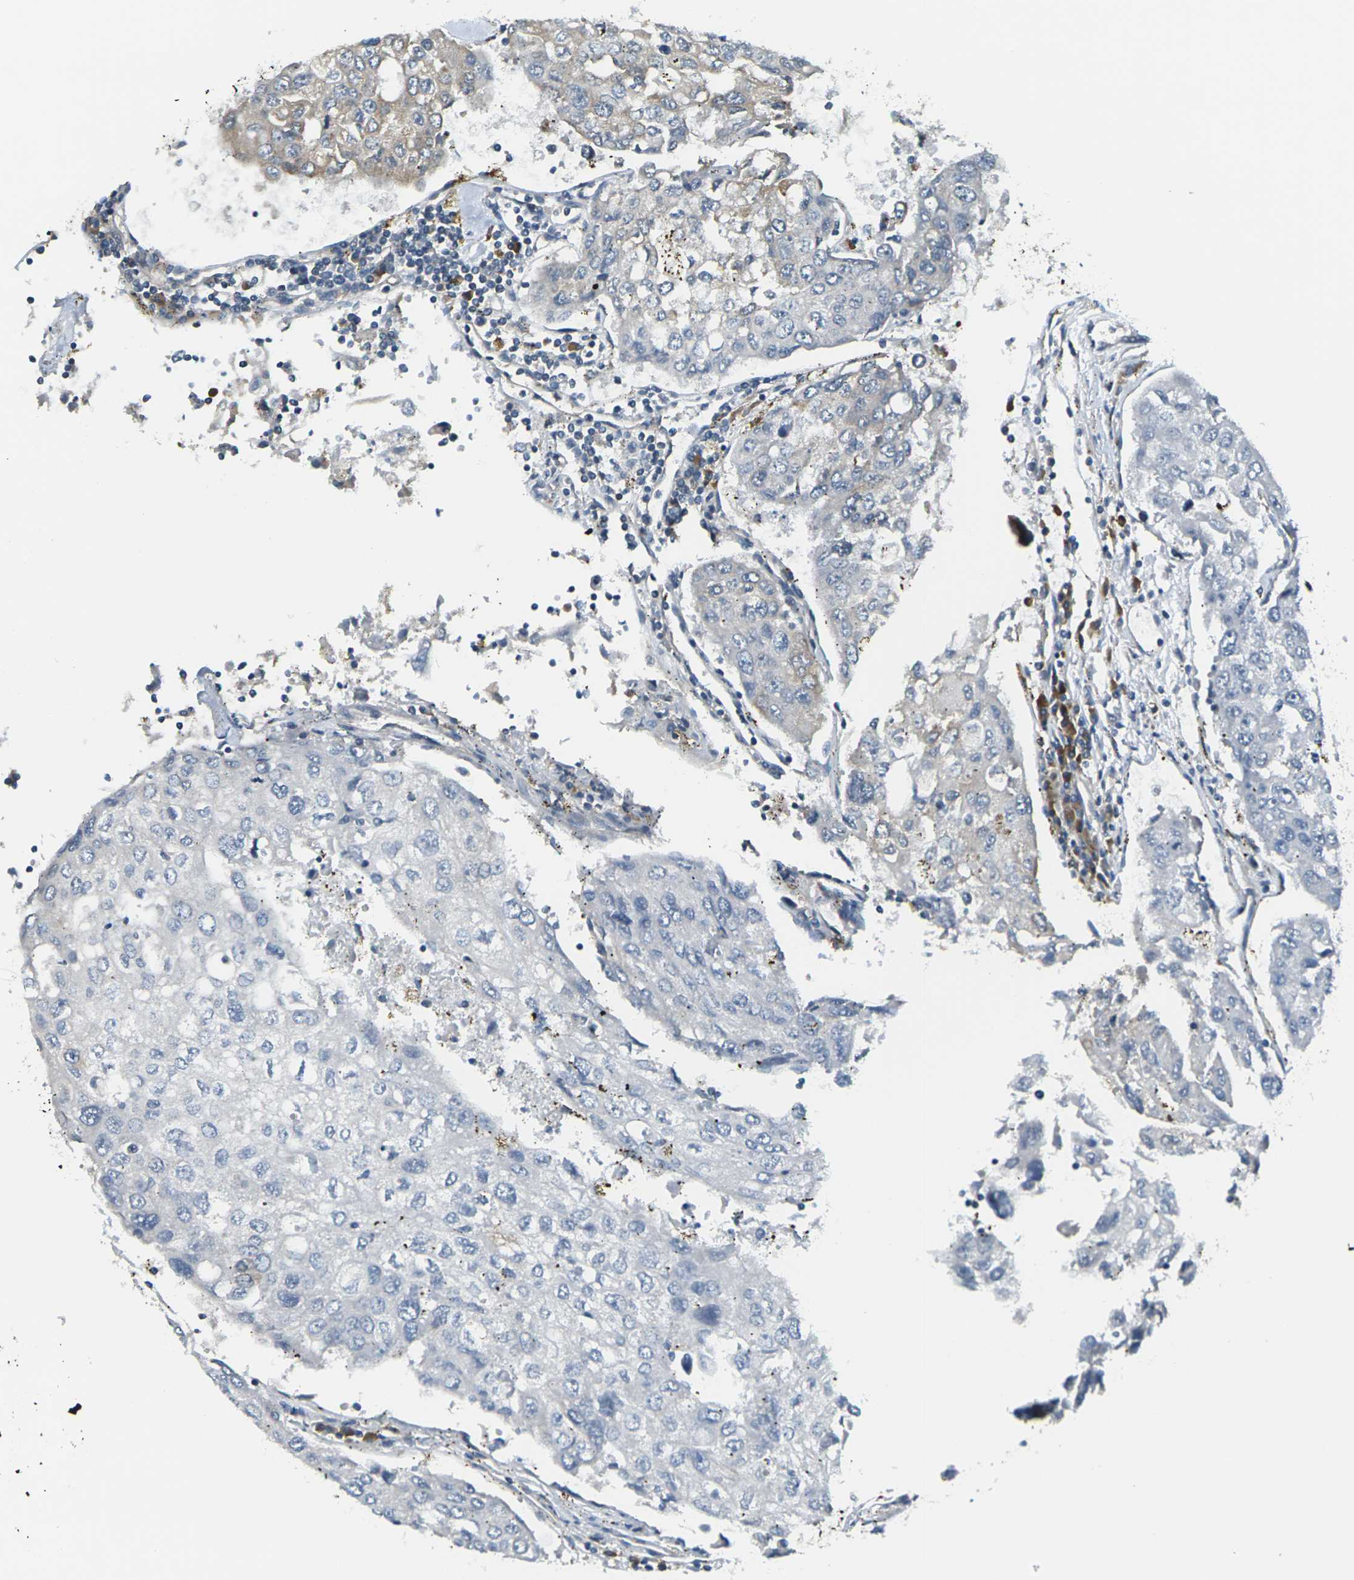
{"staining": {"intensity": "negative", "quantity": "none", "location": "none"}, "tissue": "urothelial cancer", "cell_type": "Tumor cells", "image_type": "cancer", "snomed": [{"axis": "morphology", "description": "Urothelial carcinoma, High grade"}, {"axis": "topography", "description": "Lymph node"}, {"axis": "topography", "description": "Urinary bladder"}], "caption": "Histopathology image shows no protein positivity in tumor cells of urothelial cancer tissue.", "gene": "SLC13A3", "patient": {"sex": "male", "age": 51}}